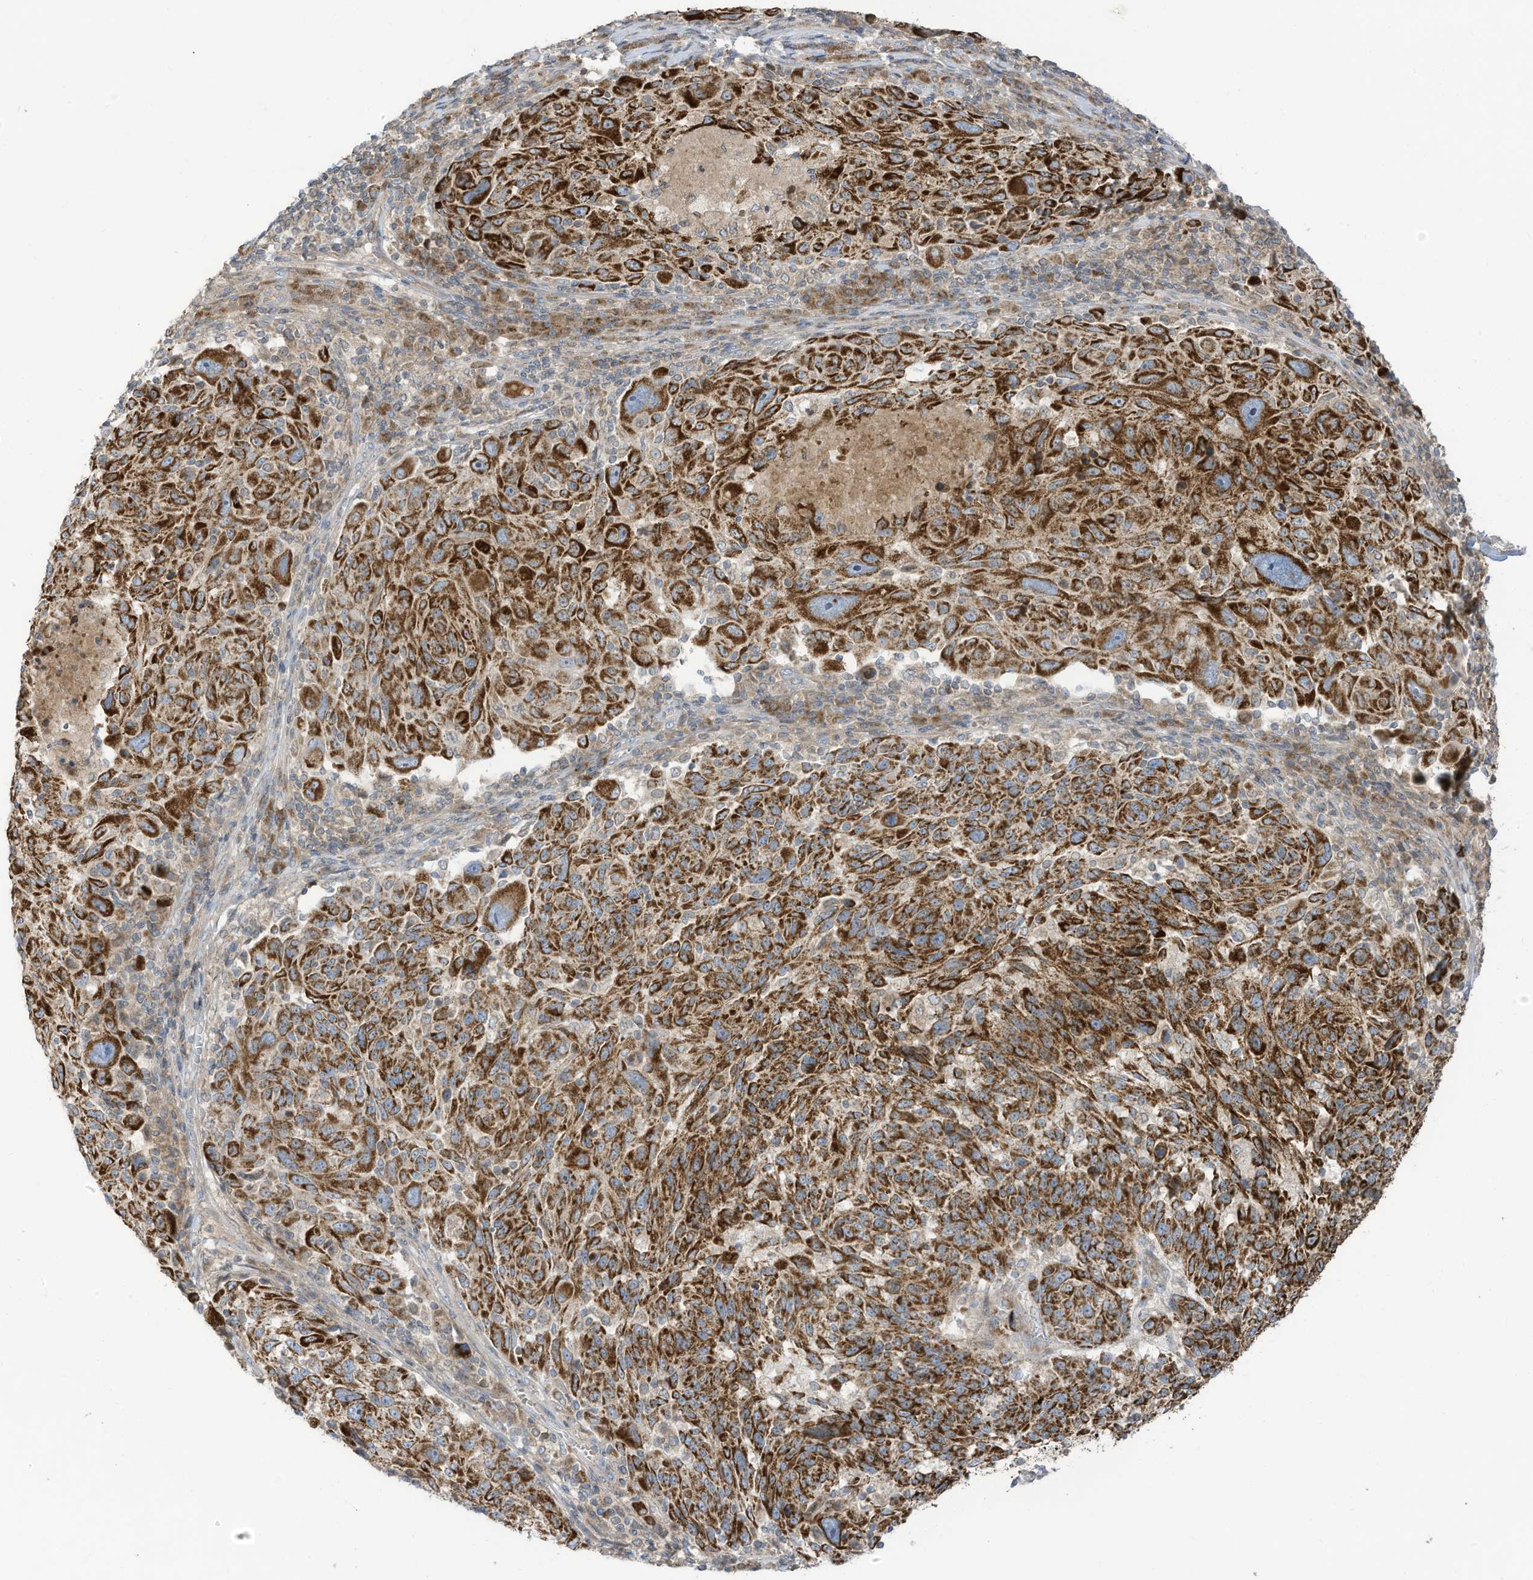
{"staining": {"intensity": "strong", "quantity": ">75%", "location": "cytoplasmic/membranous"}, "tissue": "melanoma", "cell_type": "Tumor cells", "image_type": "cancer", "snomed": [{"axis": "morphology", "description": "Malignant melanoma, NOS"}, {"axis": "topography", "description": "Skin"}], "caption": "An image of malignant melanoma stained for a protein demonstrates strong cytoplasmic/membranous brown staining in tumor cells.", "gene": "CGAS", "patient": {"sex": "male", "age": 53}}